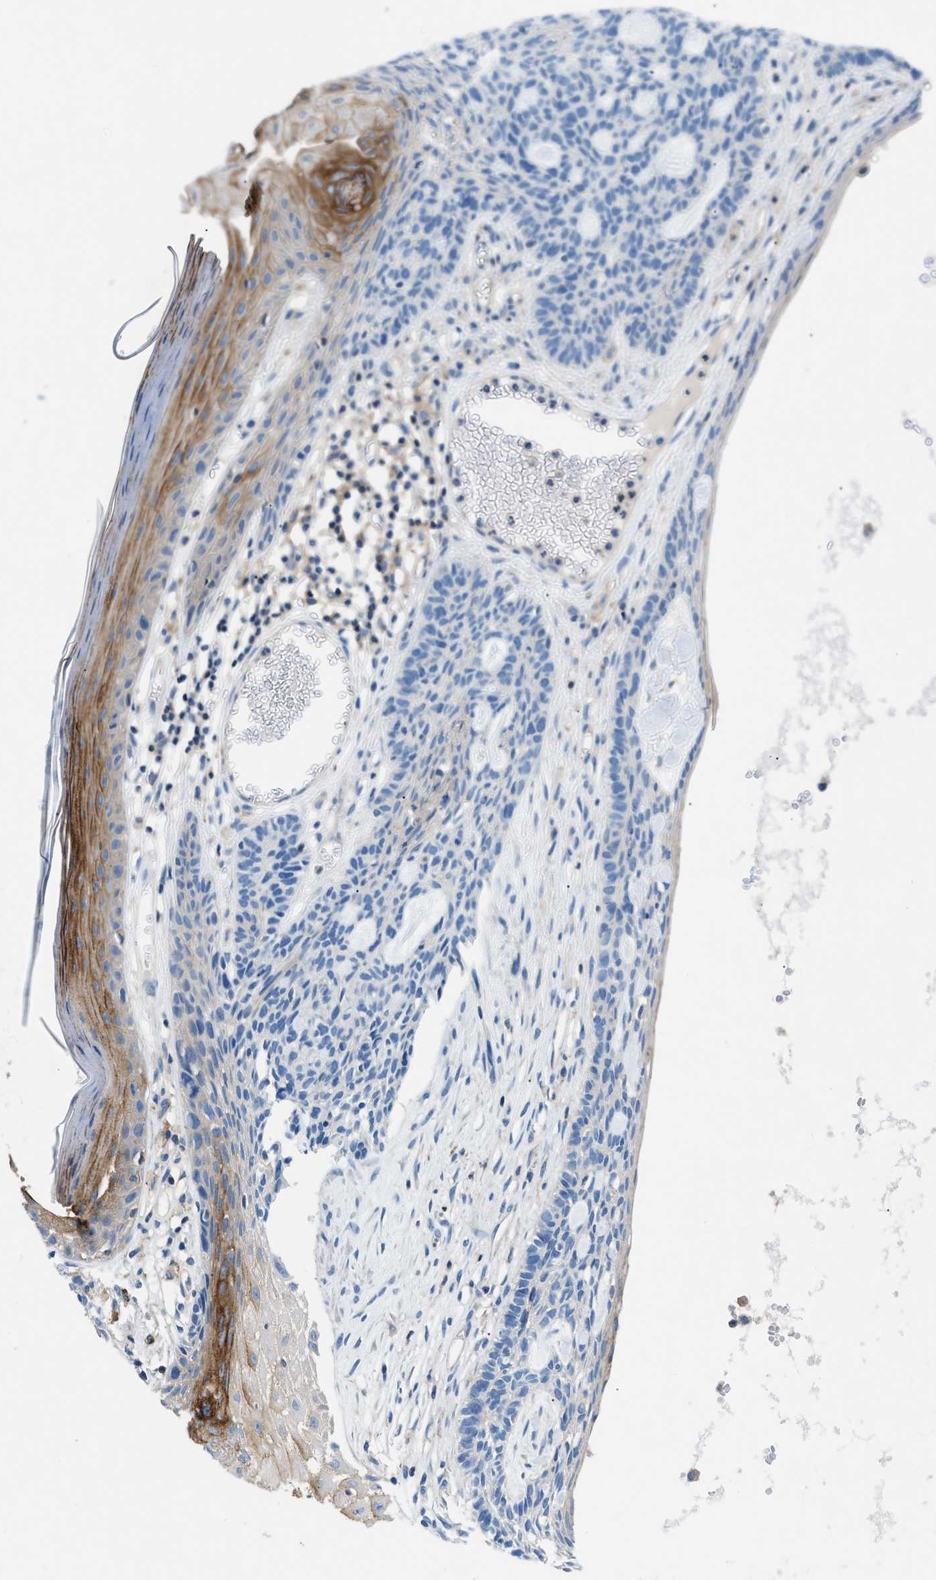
{"staining": {"intensity": "negative", "quantity": "none", "location": "none"}, "tissue": "skin cancer", "cell_type": "Tumor cells", "image_type": "cancer", "snomed": [{"axis": "morphology", "description": "Basal cell carcinoma"}, {"axis": "topography", "description": "Skin"}], "caption": "Tumor cells are negative for brown protein staining in basal cell carcinoma (skin). (DAB (3,3'-diaminobenzidine) immunohistochemistry, high magnification).", "gene": "ORAI1", "patient": {"sex": "male", "age": 67}}